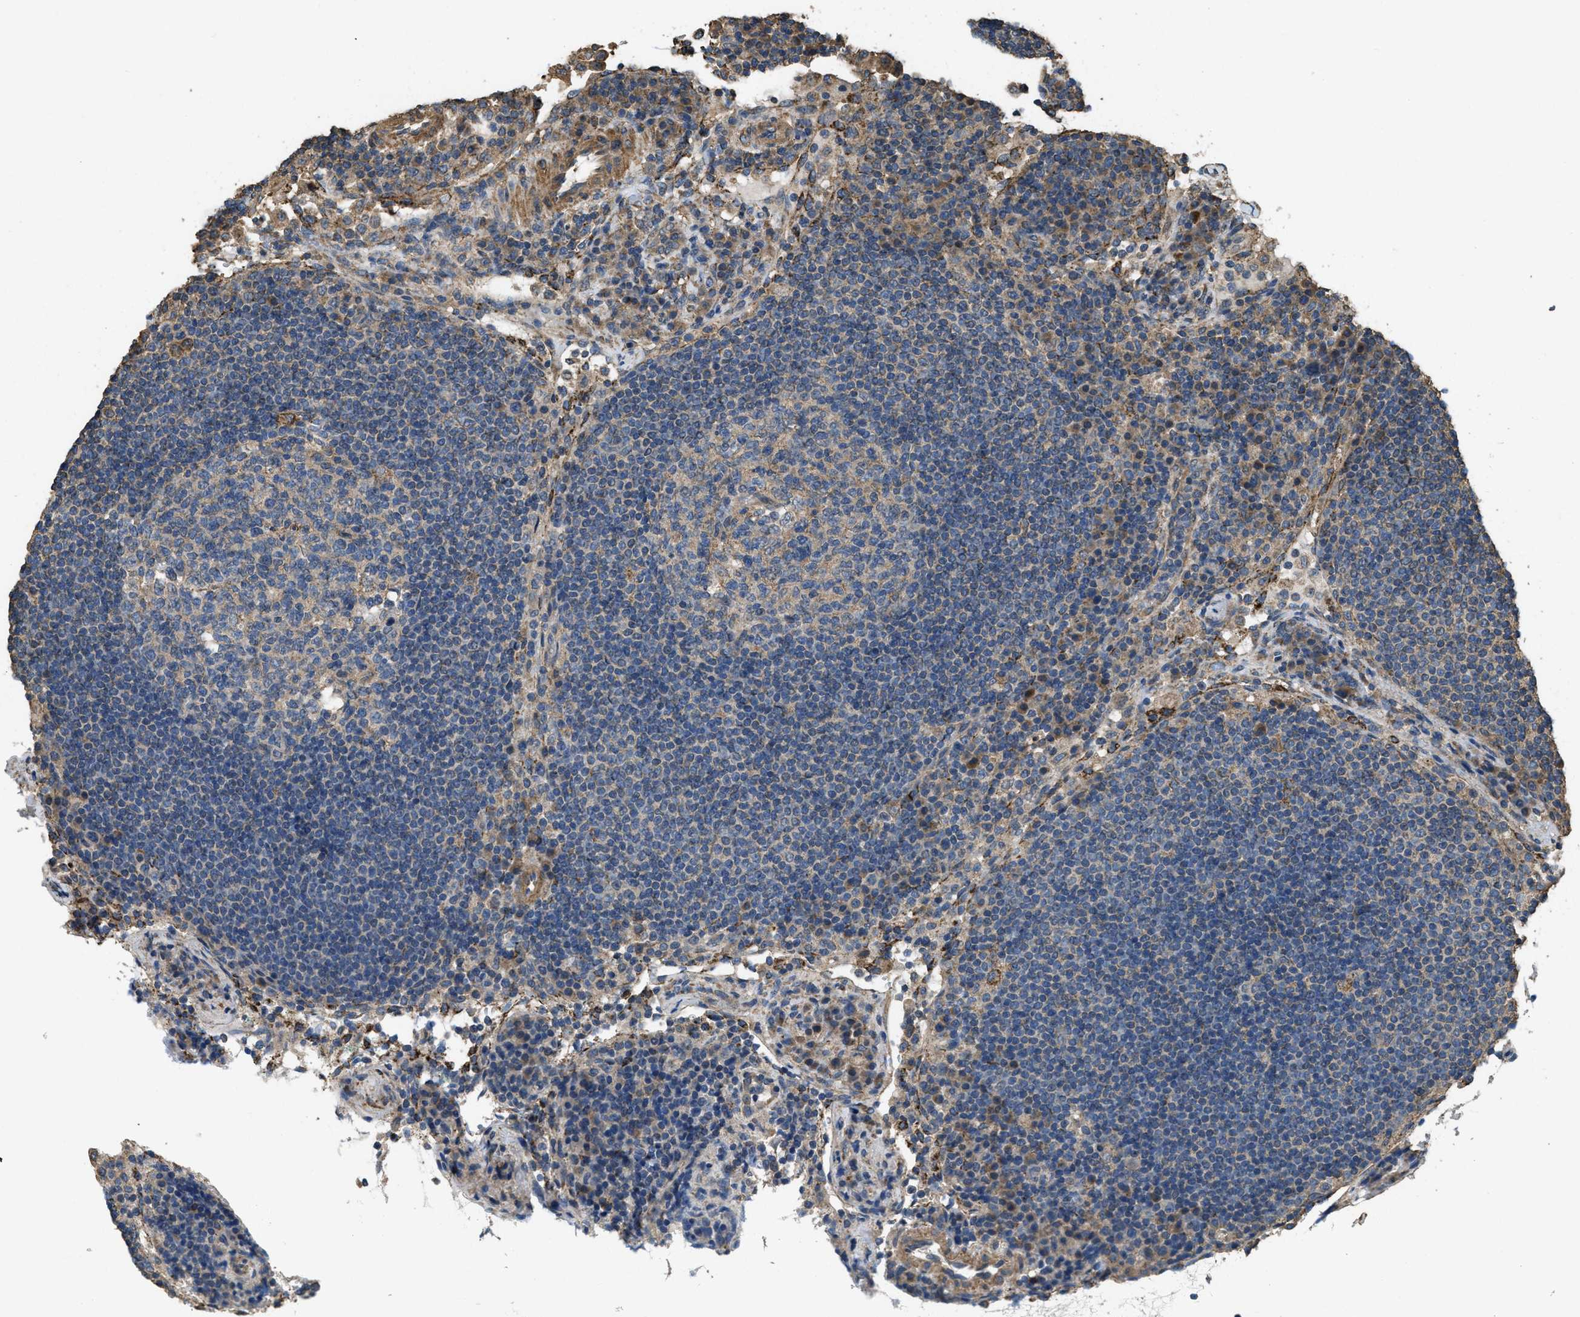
{"staining": {"intensity": "weak", "quantity": "25%-75%", "location": "cytoplasmic/membranous"}, "tissue": "lymph node", "cell_type": "Germinal center cells", "image_type": "normal", "snomed": [{"axis": "morphology", "description": "Normal tissue, NOS"}, {"axis": "topography", "description": "Lymph node"}], "caption": "Immunohistochemical staining of normal human lymph node reveals 25%-75% levels of weak cytoplasmic/membranous protein positivity in about 25%-75% of germinal center cells.", "gene": "THBS2", "patient": {"sex": "female", "age": 53}}